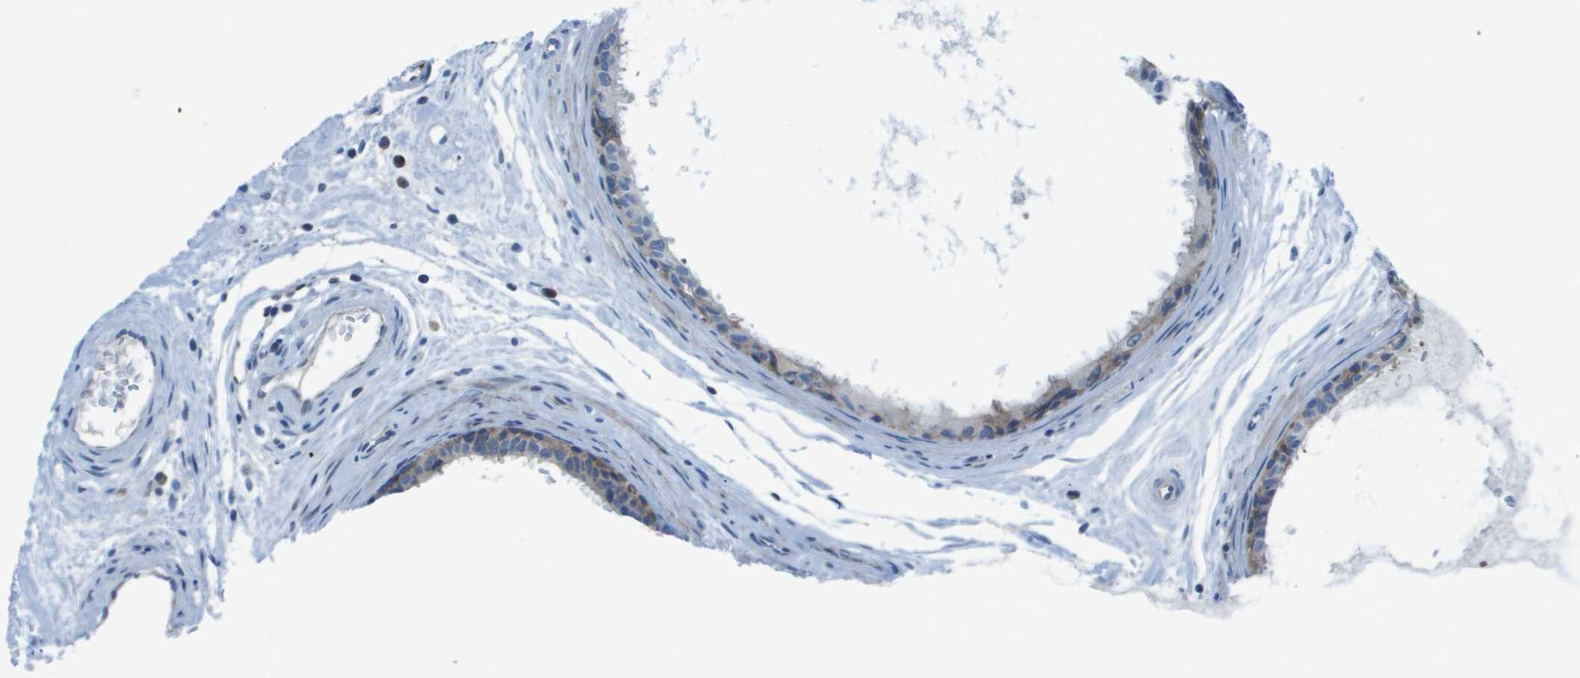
{"staining": {"intensity": "negative", "quantity": "none", "location": "none"}, "tissue": "epididymis", "cell_type": "Glandular cells", "image_type": "normal", "snomed": [{"axis": "morphology", "description": "Normal tissue, NOS"}, {"axis": "morphology", "description": "Inflammation, NOS"}, {"axis": "topography", "description": "Epididymis"}], "caption": "DAB immunohistochemical staining of unremarkable epididymis exhibits no significant expression in glandular cells.", "gene": "STIP1", "patient": {"sex": "male", "age": 85}}